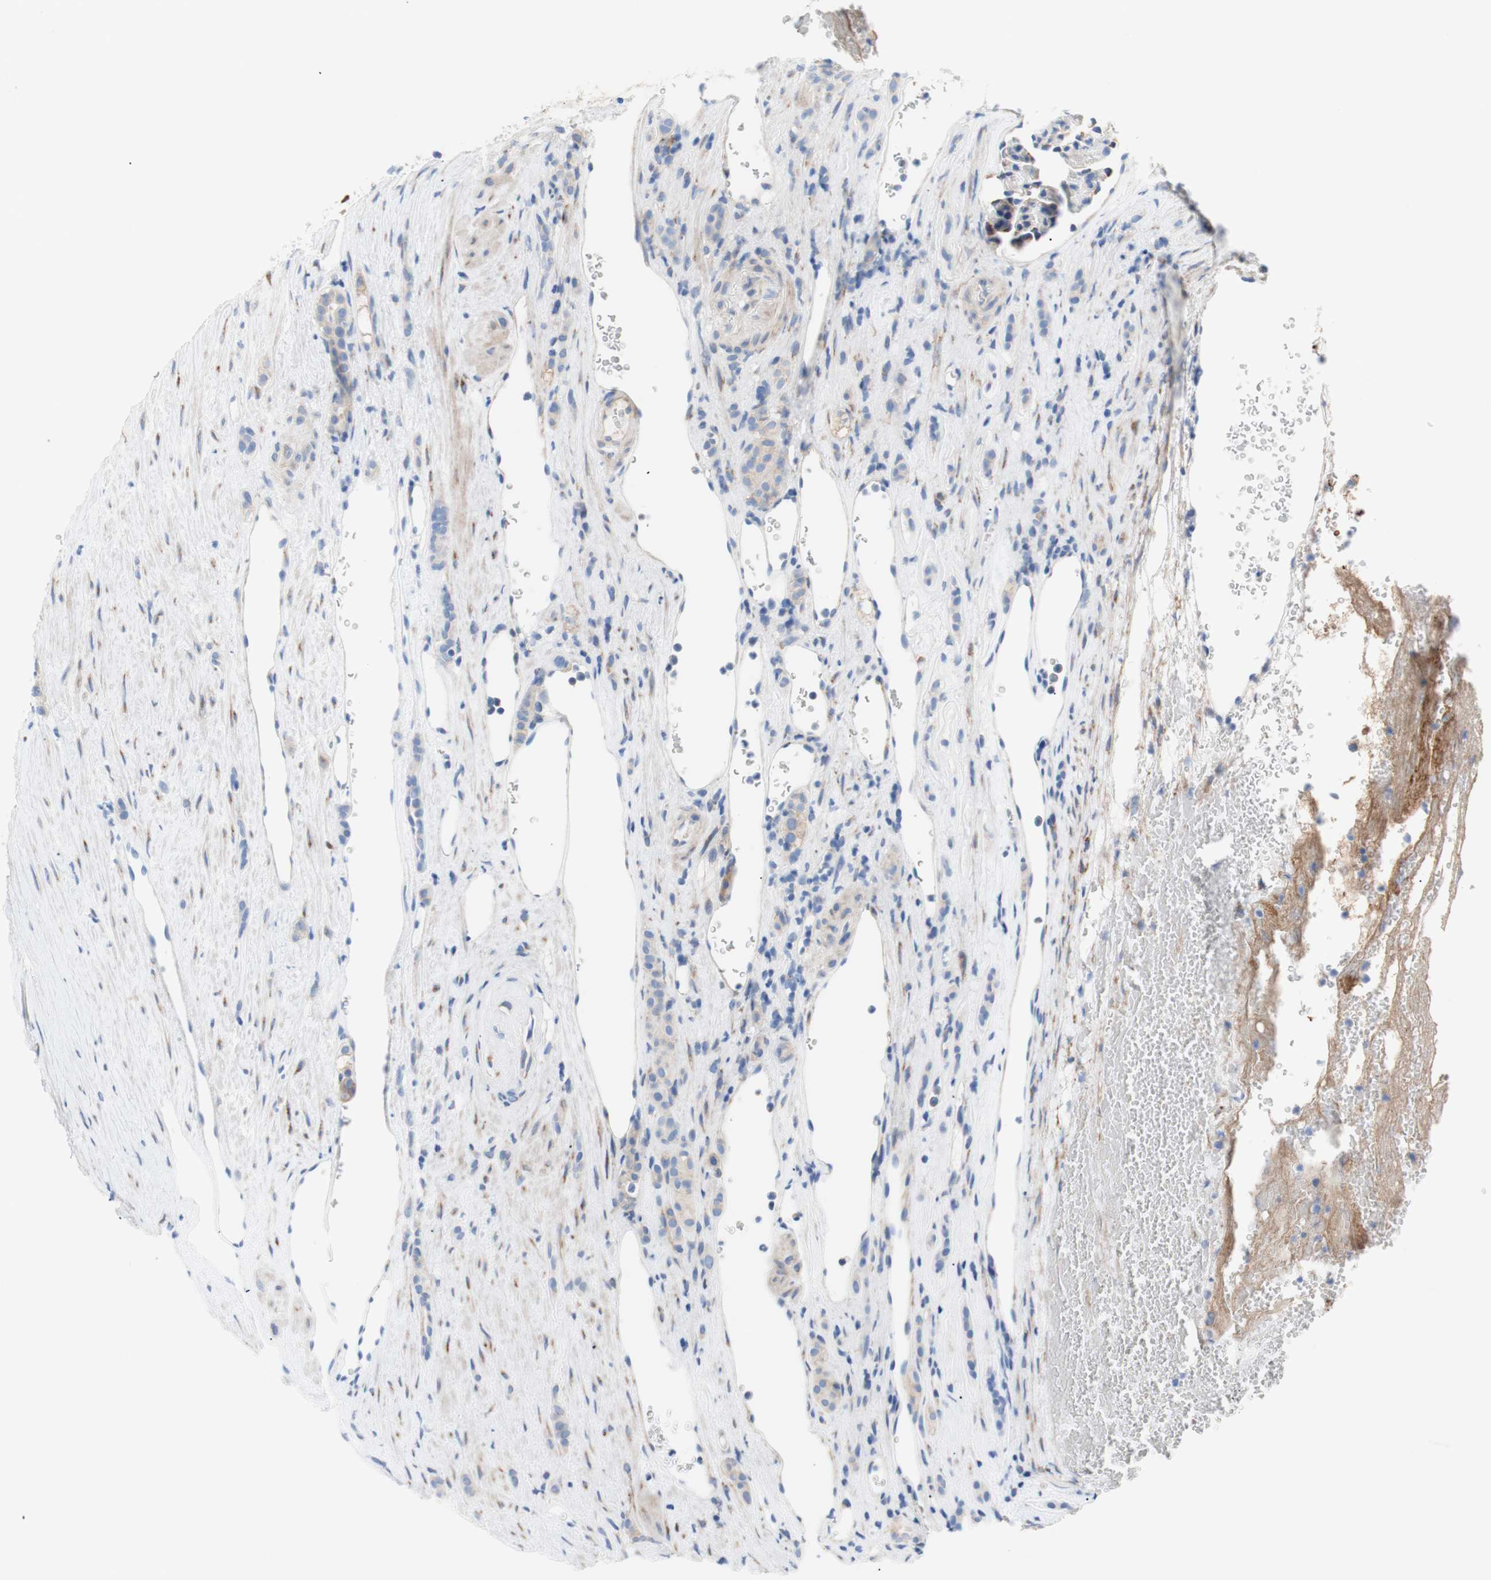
{"staining": {"intensity": "weak", "quantity": "<25%", "location": "cytoplasmic/membranous"}, "tissue": "renal cancer", "cell_type": "Tumor cells", "image_type": "cancer", "snomed": [{"axis": "morphology", "description": "Adenocarcinoma, NOS"}, {"axis": "topography", "description": "Kidney"}], "caption": "Adenocarcinoma (renal) stained for a protein using IHC shows no staining tumor cells.", "gene": "TMIGD2", "patient": {"sex": "female", "age": 69}}